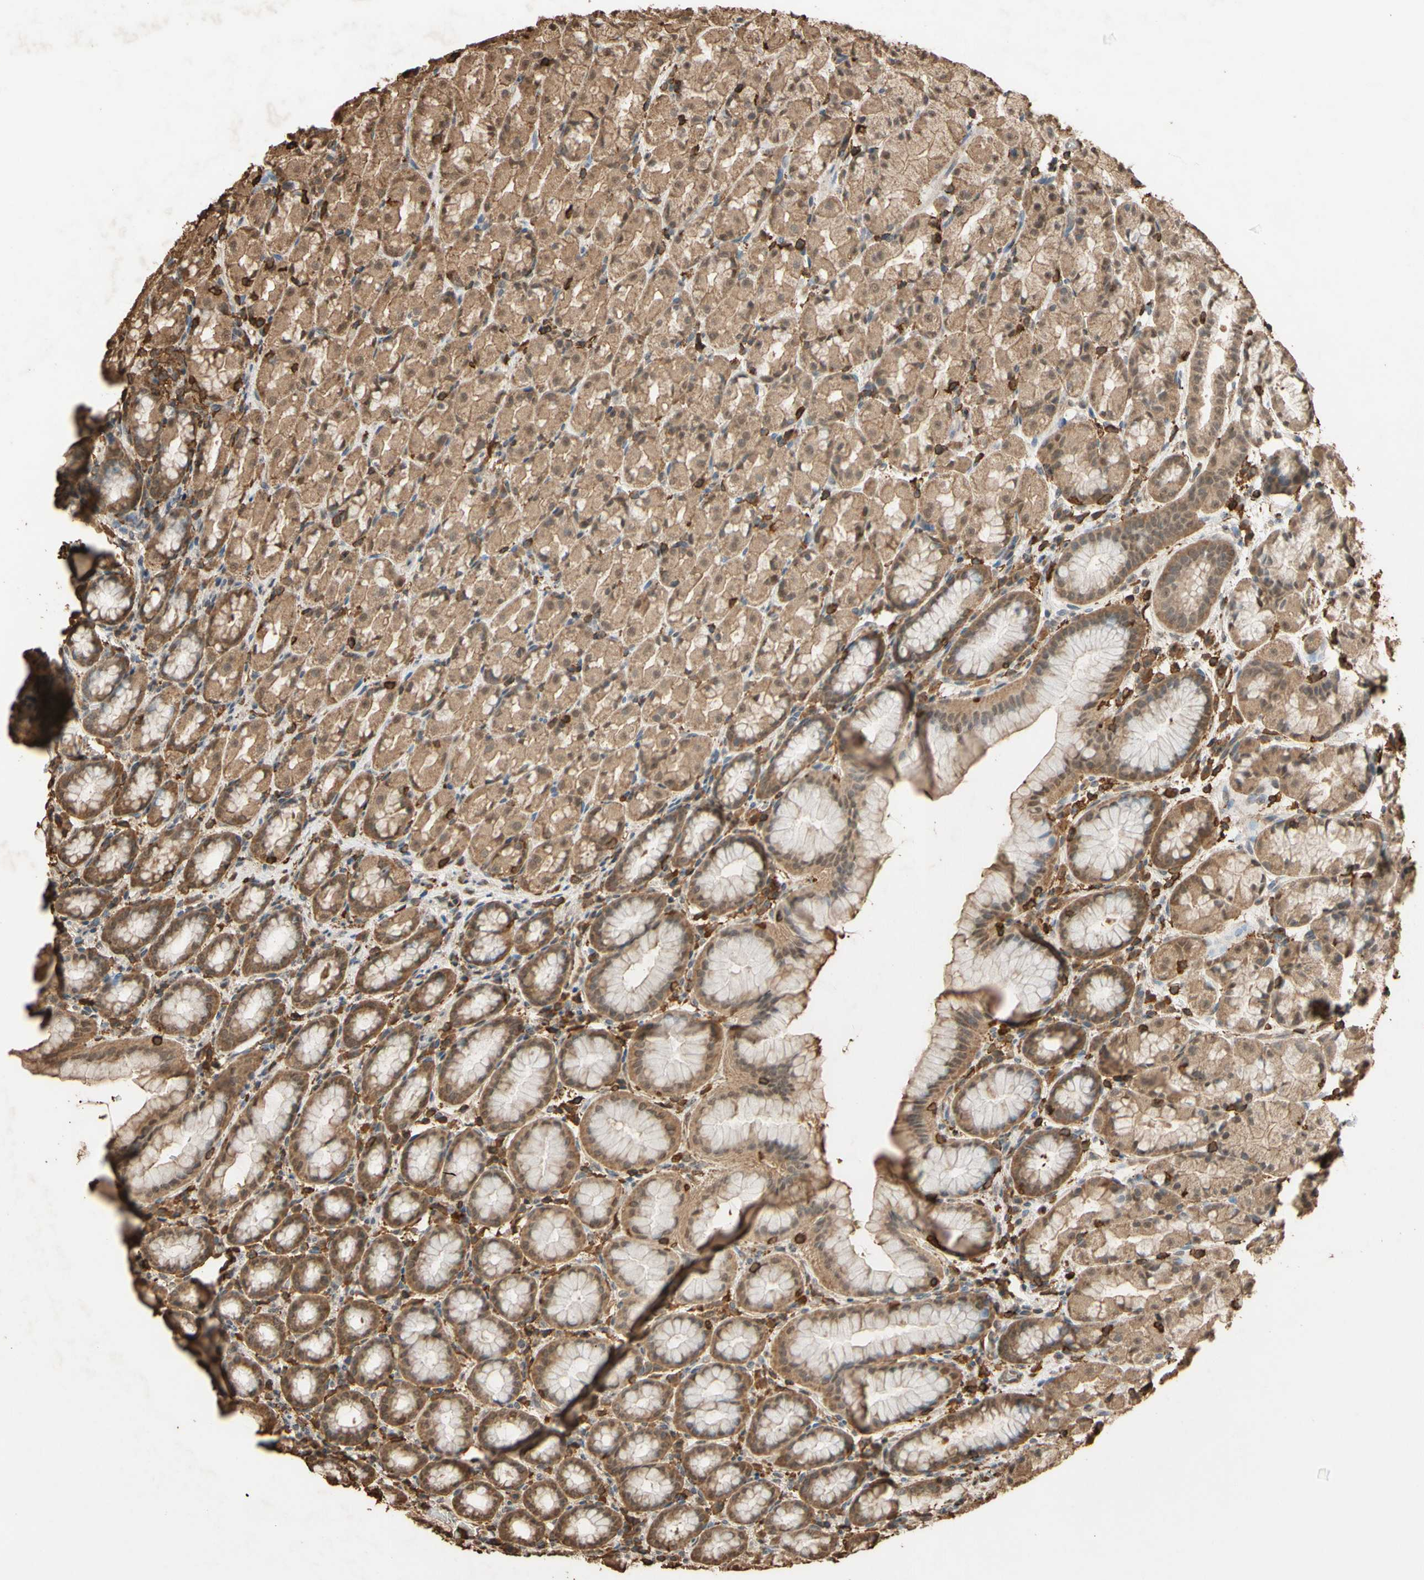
{"staining": {"intensity": "moderate", "quantity": ">75%", "location": "cytoplasmic/membranous"}, "tissue": "stomach", "cell_type": "Glandular cells", "image_type": "normal", "snomed": [{"axis": "morphology", "description": "Normal tissue, NOS"}, {"axis": "topography", "description": "Stomach, upper"}], "caption": "Brown immunohistochemical staining in normal human stomach displays moderate cytoplasmic/membranous staining in approximately >75% of glandular cells. The staining was performed using DAB (3,3'-diaminobenzidine) to visualize the protein expression in brown, while the nuclei were stained in blue with hematoxylin (Magnification: 20x).", "gene": "TNFSF13B", "patient": {"sex": "male", "age": 68}}